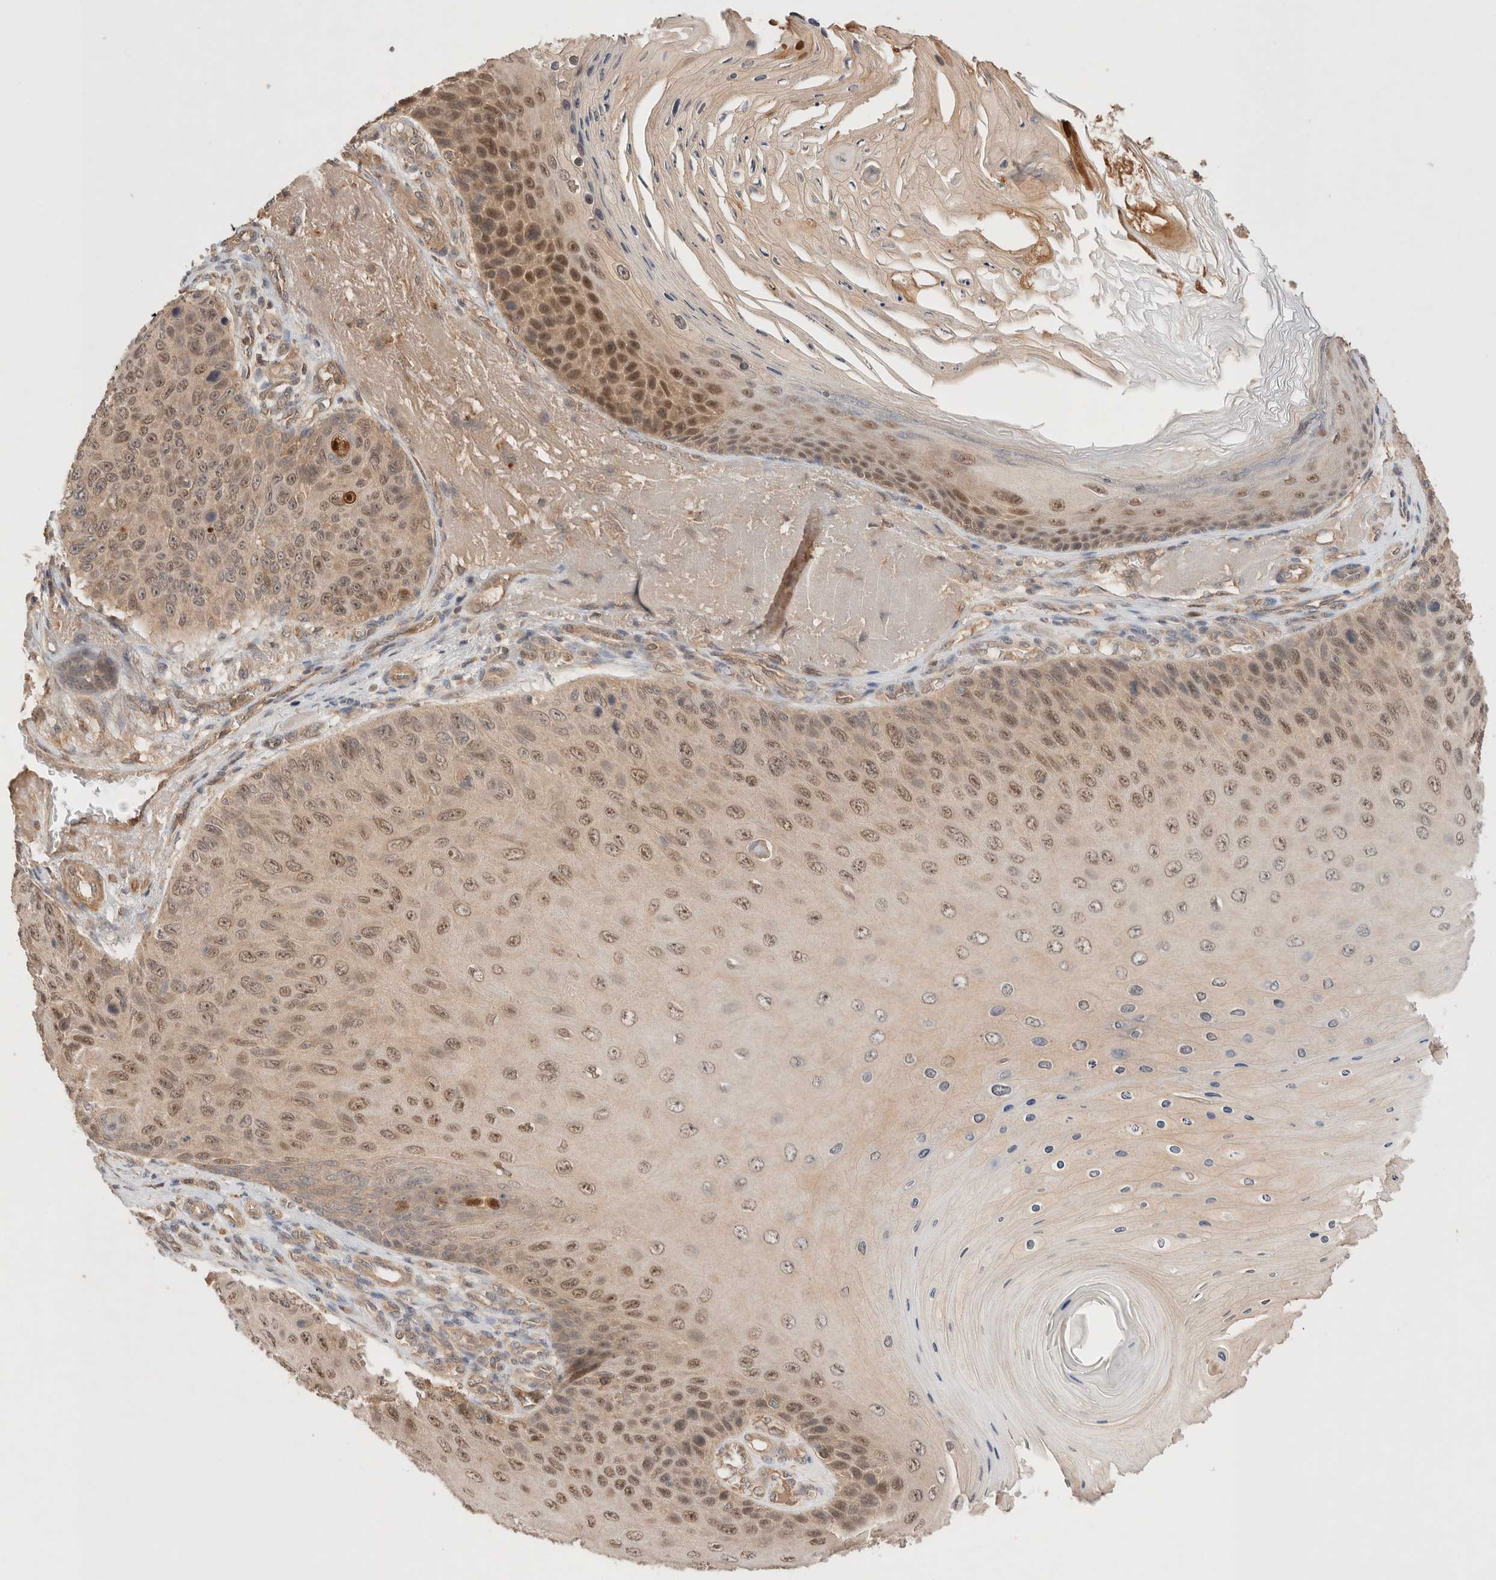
{"staining": {"intensity": "moderate", "quantity": ">75%", "location": "nuclear"}, "tissue": "skin cancer", "cell_type": "Tumor cells", "image_type": "cancer", "snomed": [{"axis": "morphology", "description": "Squamous cell carcinoma, NOS"}, {"axis": "topography", "description": "Skin"}], "caption": "Tumor cells display moderate nuclear staining in approximately >75% of cells in skin cancer.", "gene": "CARNMT1", "patient": {"sex": "female", "age": 88}}